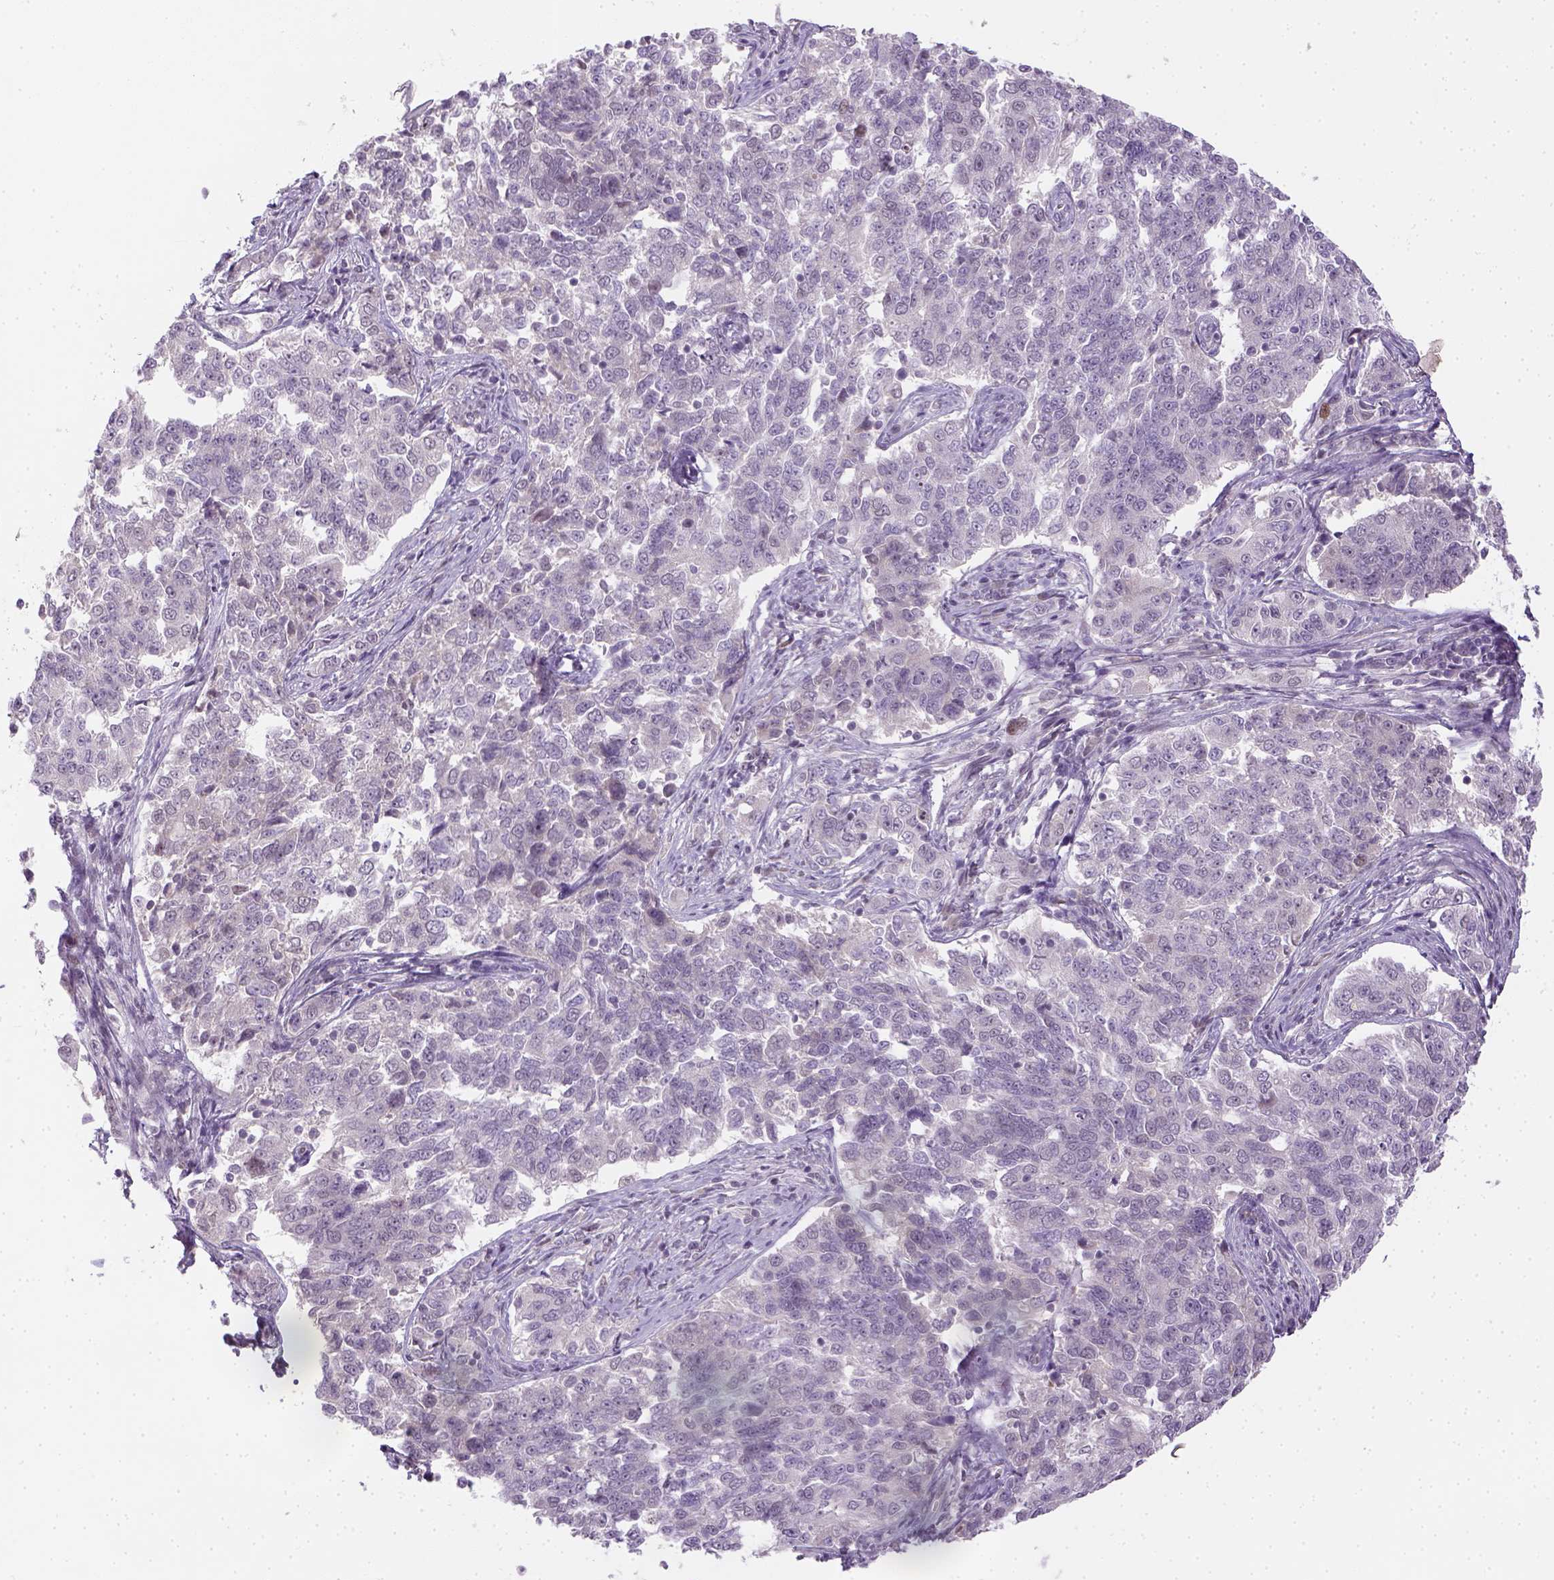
{"staining": {"intensity": "negative", "quantity": "none", "location": "none"}, "tissue": "endometrial cancer", "cell_type": "Tumor cells", "image_type": "cancer", "snomed": [{"axis": "morphology", "description": "Adenocarcinoma, NOS"}, {"axis": "topography", "description": "Endometrium"}], "caption": "Tumor cells are negative for protein expression in human endometrial cancer (adenocarcinoma). (Immunohistochemistry, brightfield microscopy, high magnification).", "gene": "MAGEB3", "patient": {"sex": "female", "age": 43}}